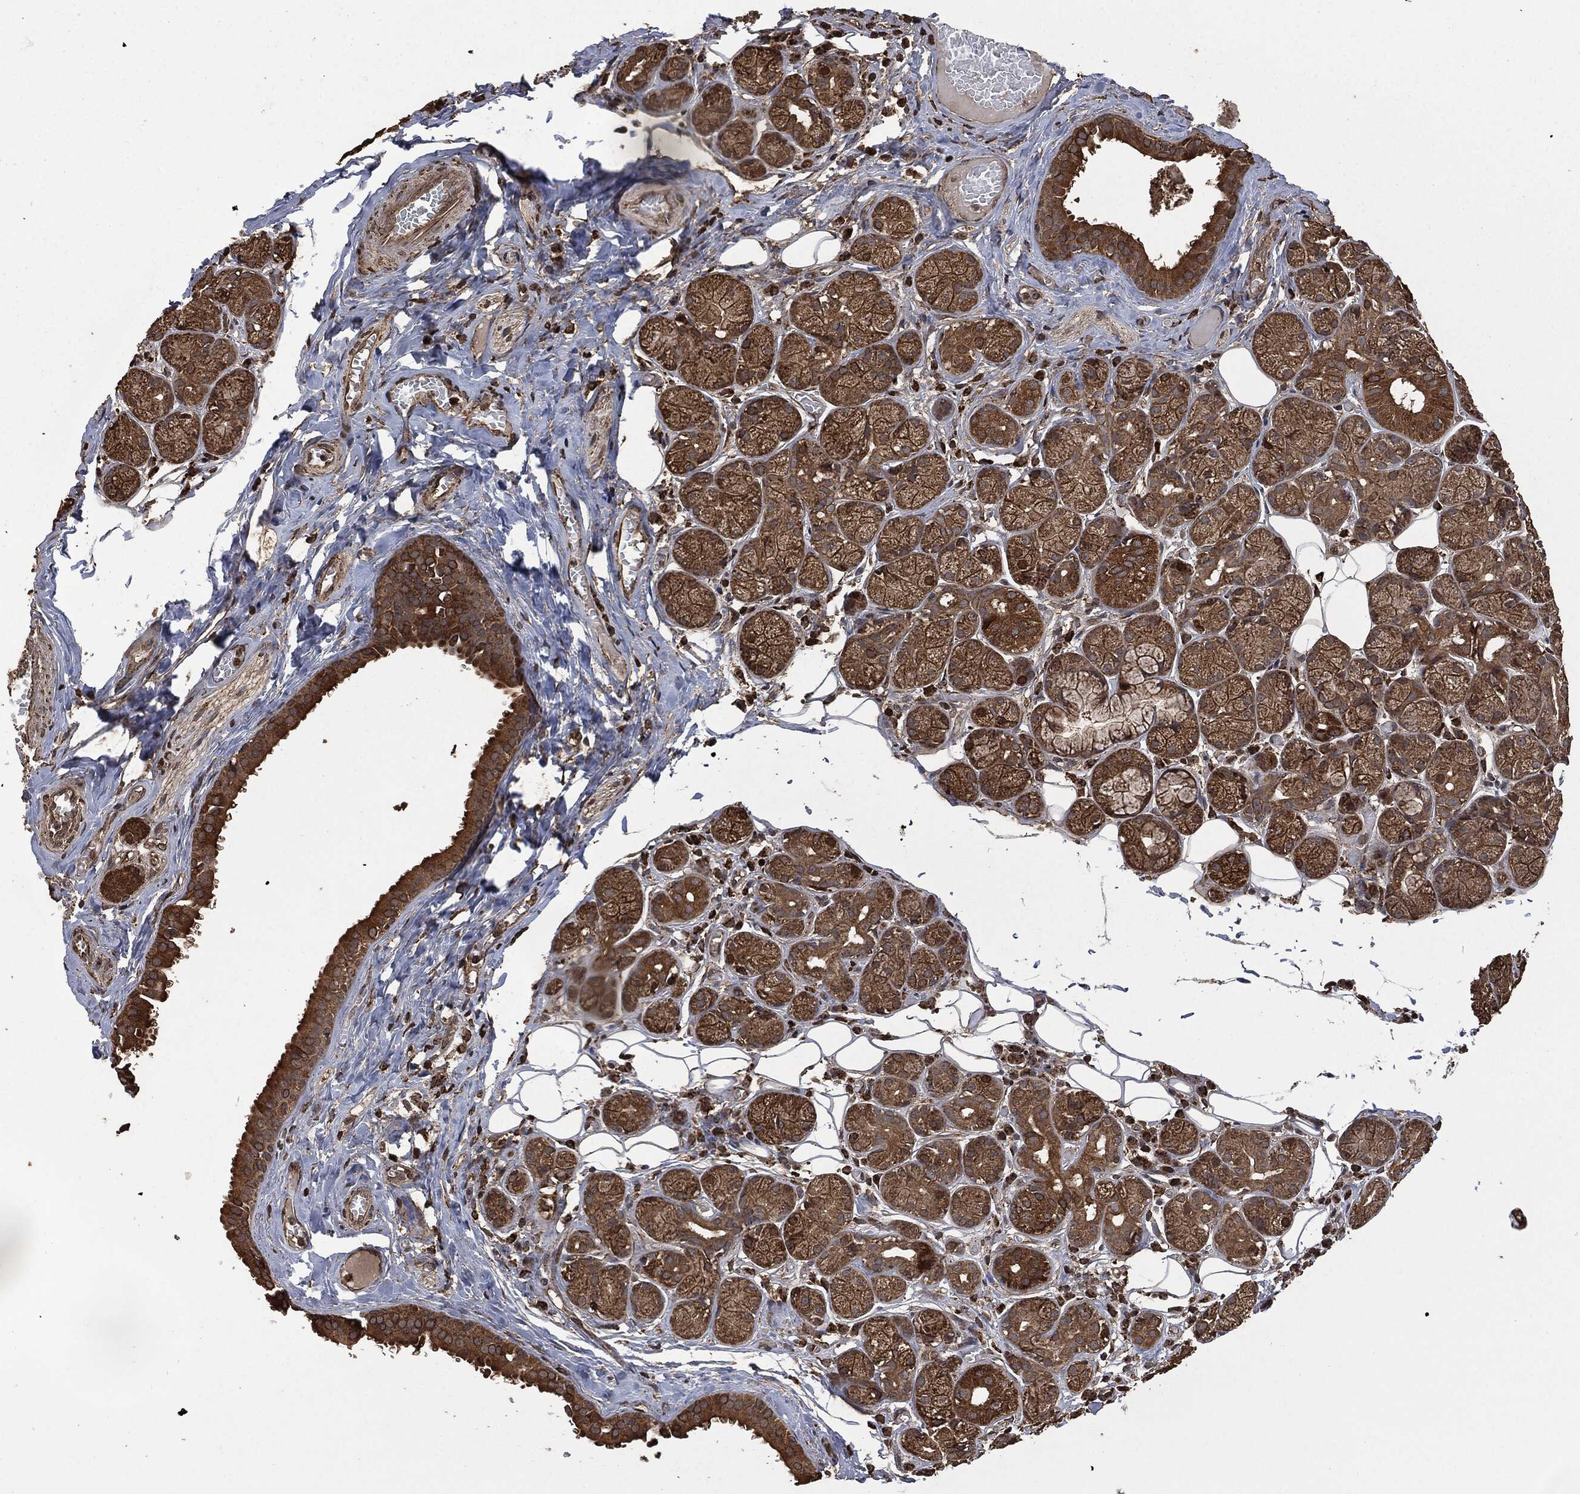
{"staining": {"intensity": "strong", "quantity": "25%-75%", "location": "cytoplasmic/membranous"}, "tissue": "salivary gland", "cell_type": "Glandular cells", "image_type": "normal", "snomed": [{"axis": "morphology", "description": "Normal tissue, NOS"}, {"axis": "topography", "description": "Salivary gland"}], "caption": "Immunohistochemical staining of normal human salivary gland demonstrates 25%-75% levels of strong cytoplasmic/membranous protein expression in about 25%-75% of glandular cells. (DAB = brown stain, brightfield microscopy at high magnification).", "gene": "LIG3", "patient": {"sex": "male", "age": 71}}